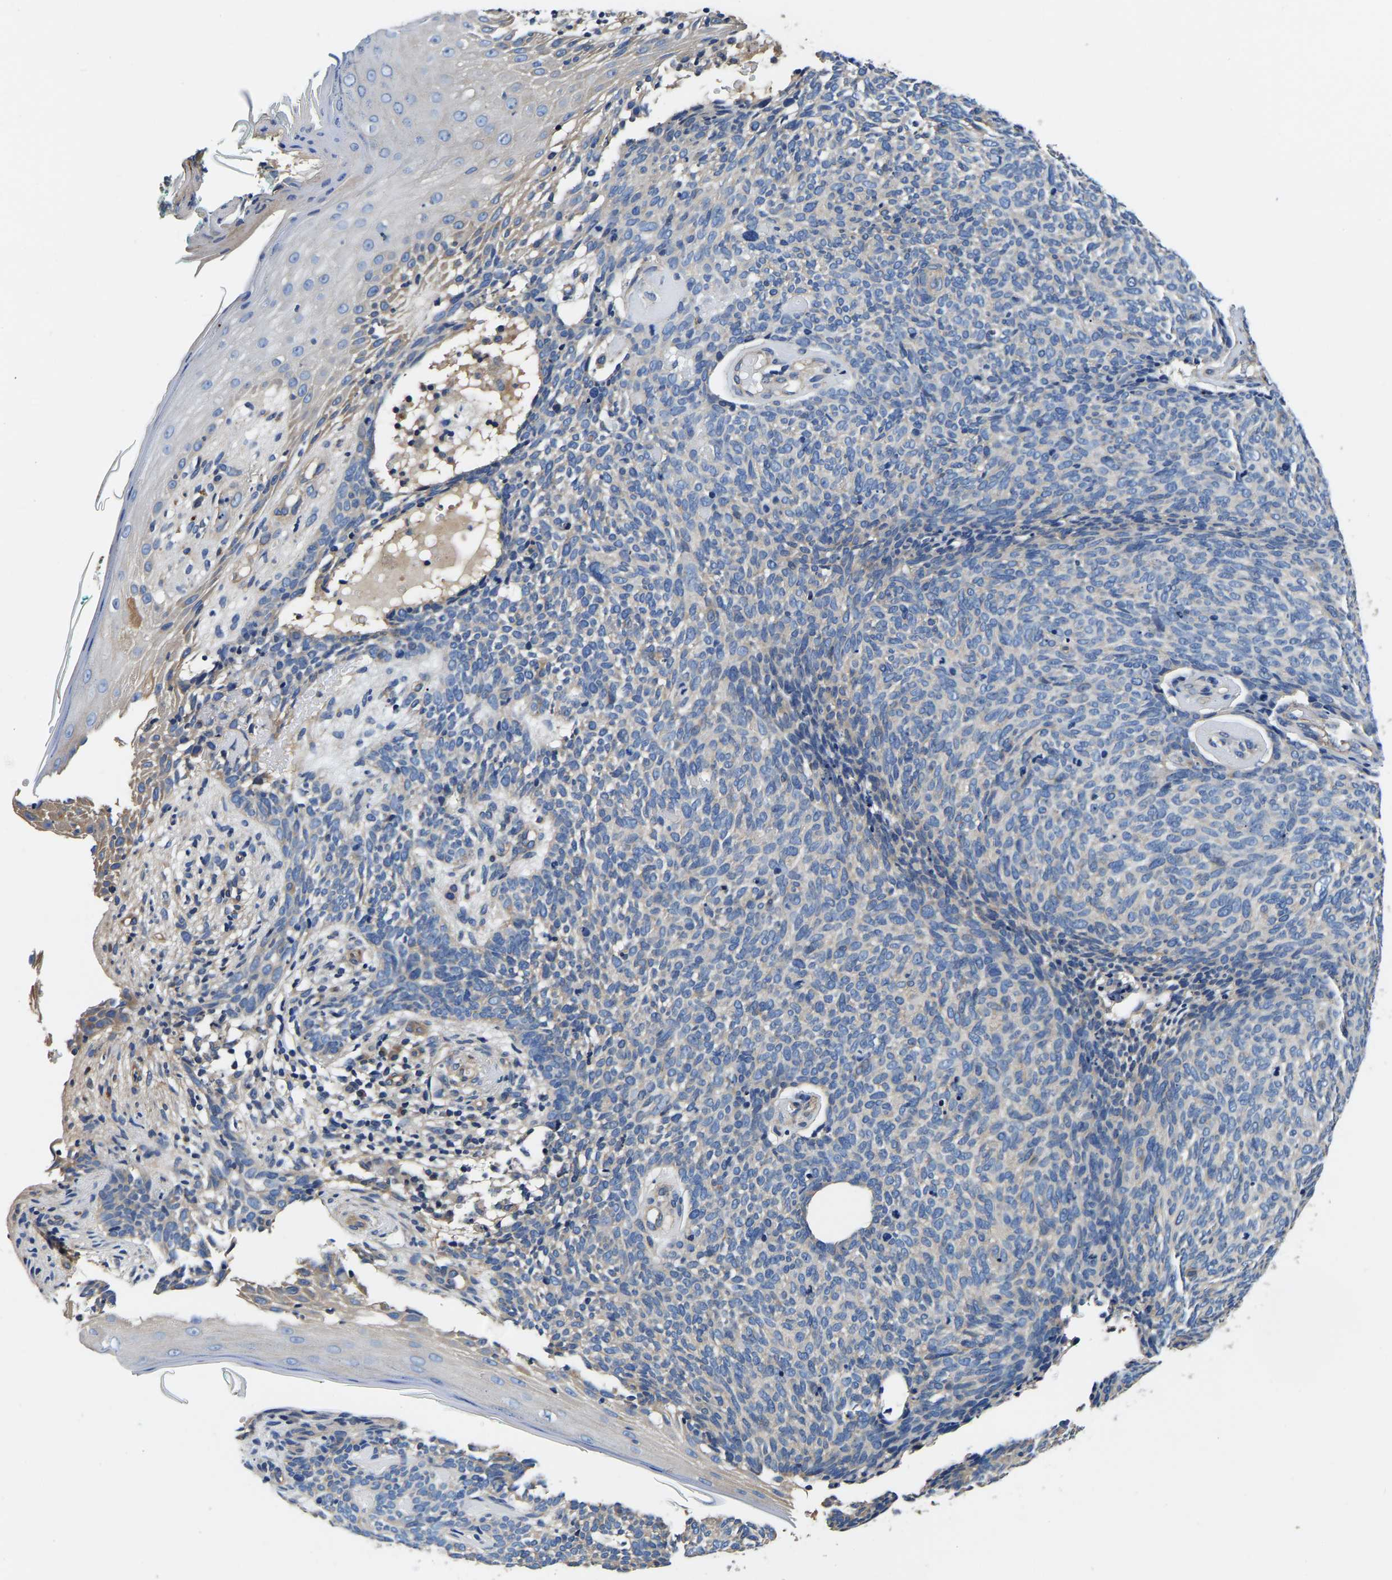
{"staining": {"intensity": "negative", "quantity": "none", "location": "none"}, "tissue": "skin cancer", "cell_type": "Tumor cells", "image_type": "cancer", "snomed": [{"axis": "morphology", "description": "Basal cell carcinoma"}, {"axis": "topography", "description": "Skin"}], "caption": "Immunohistochemical staining of human skin cancer (basal cell carcinoma) shows no significant positivity in tumor cells. (Brightfield microscopy of DAB immunohistochemistry at high magnification).", "gene": "SH3GLB1", "patient": {"sex": "female", "age": 84}}